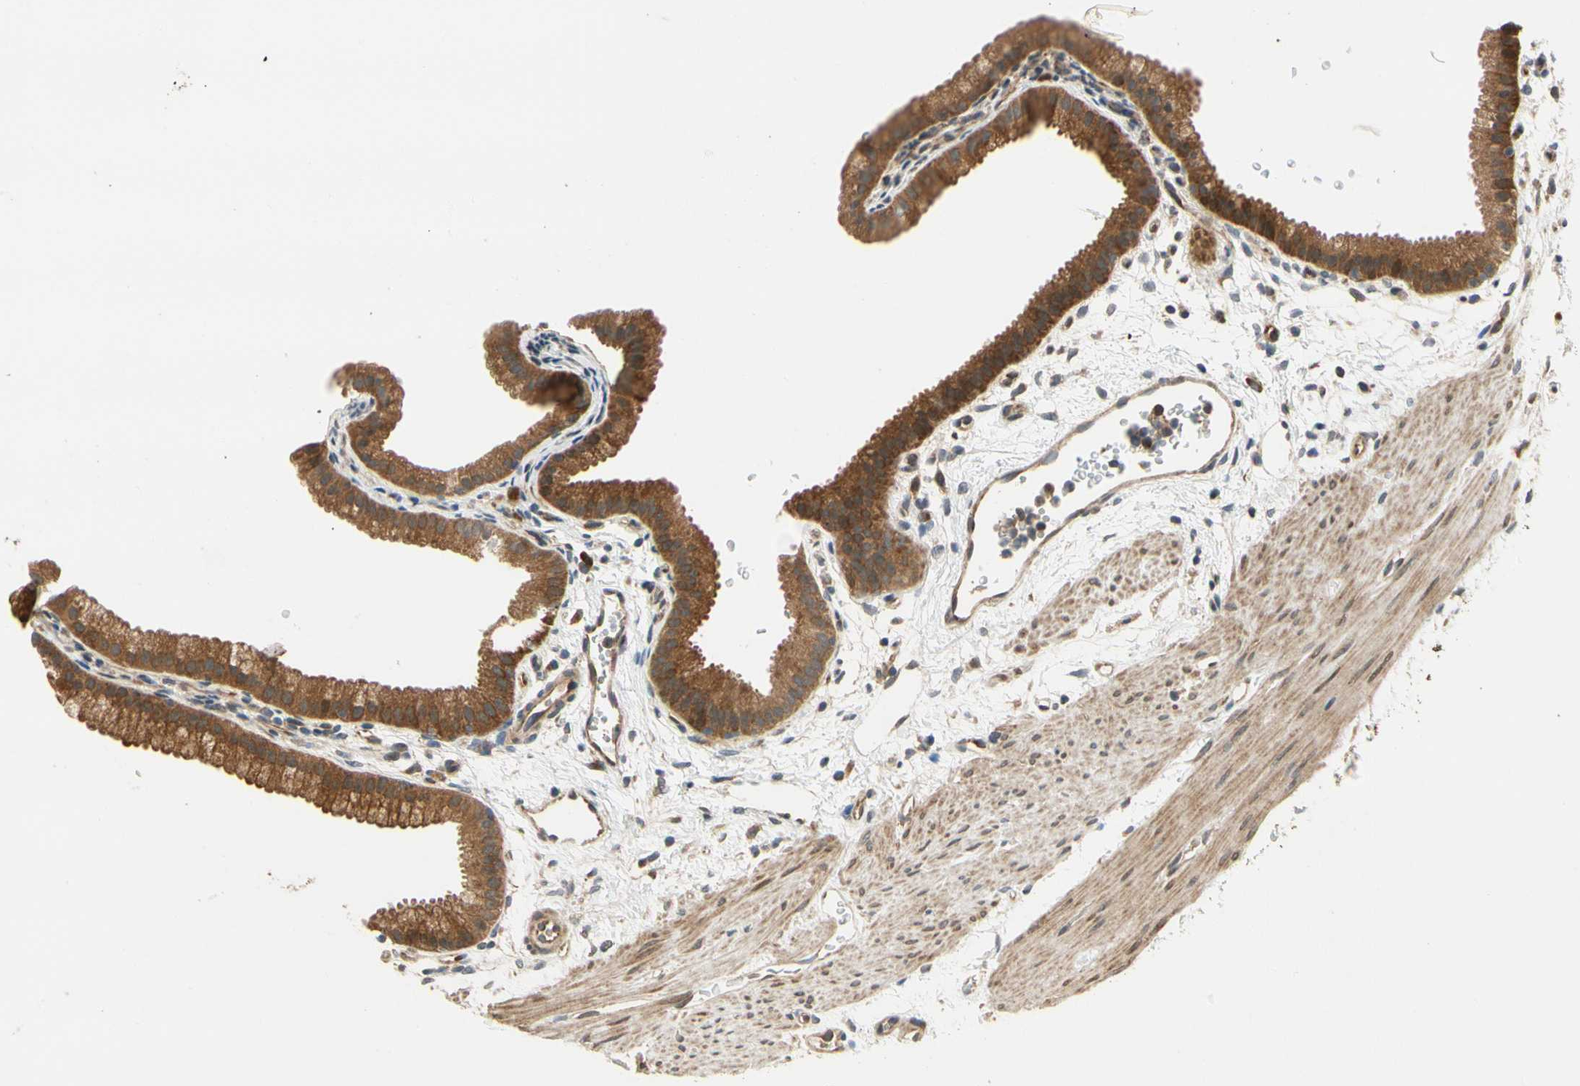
{"staining": {"intensity": "strong", "quantity": ">75%", "location": "cytoplasmic/membranous"}, "tissue": "gallbladder", "cell_type": "Glandular cells", "image_type": "normal", "snomed": [{"axis": "morphology", "description": "Normal tissue, NOS"}, {"axis": "topography", "description": "Gallbladder"}], "caption": "IHC staining of normal gallbladder, which demonstrates high levels of strong cytoplasmic/membranous positivity in about >75% of glandular cells indicating strong cytoplasmic/membranous protein staining. The staining was performed using DAB (3,3'-diaminobenzidine) (brown) for protein detection and nuclei were counterstained in hematoxylin (blue).", "gene": "TDRP", "patient": {"sex": "female", "age": 64}}